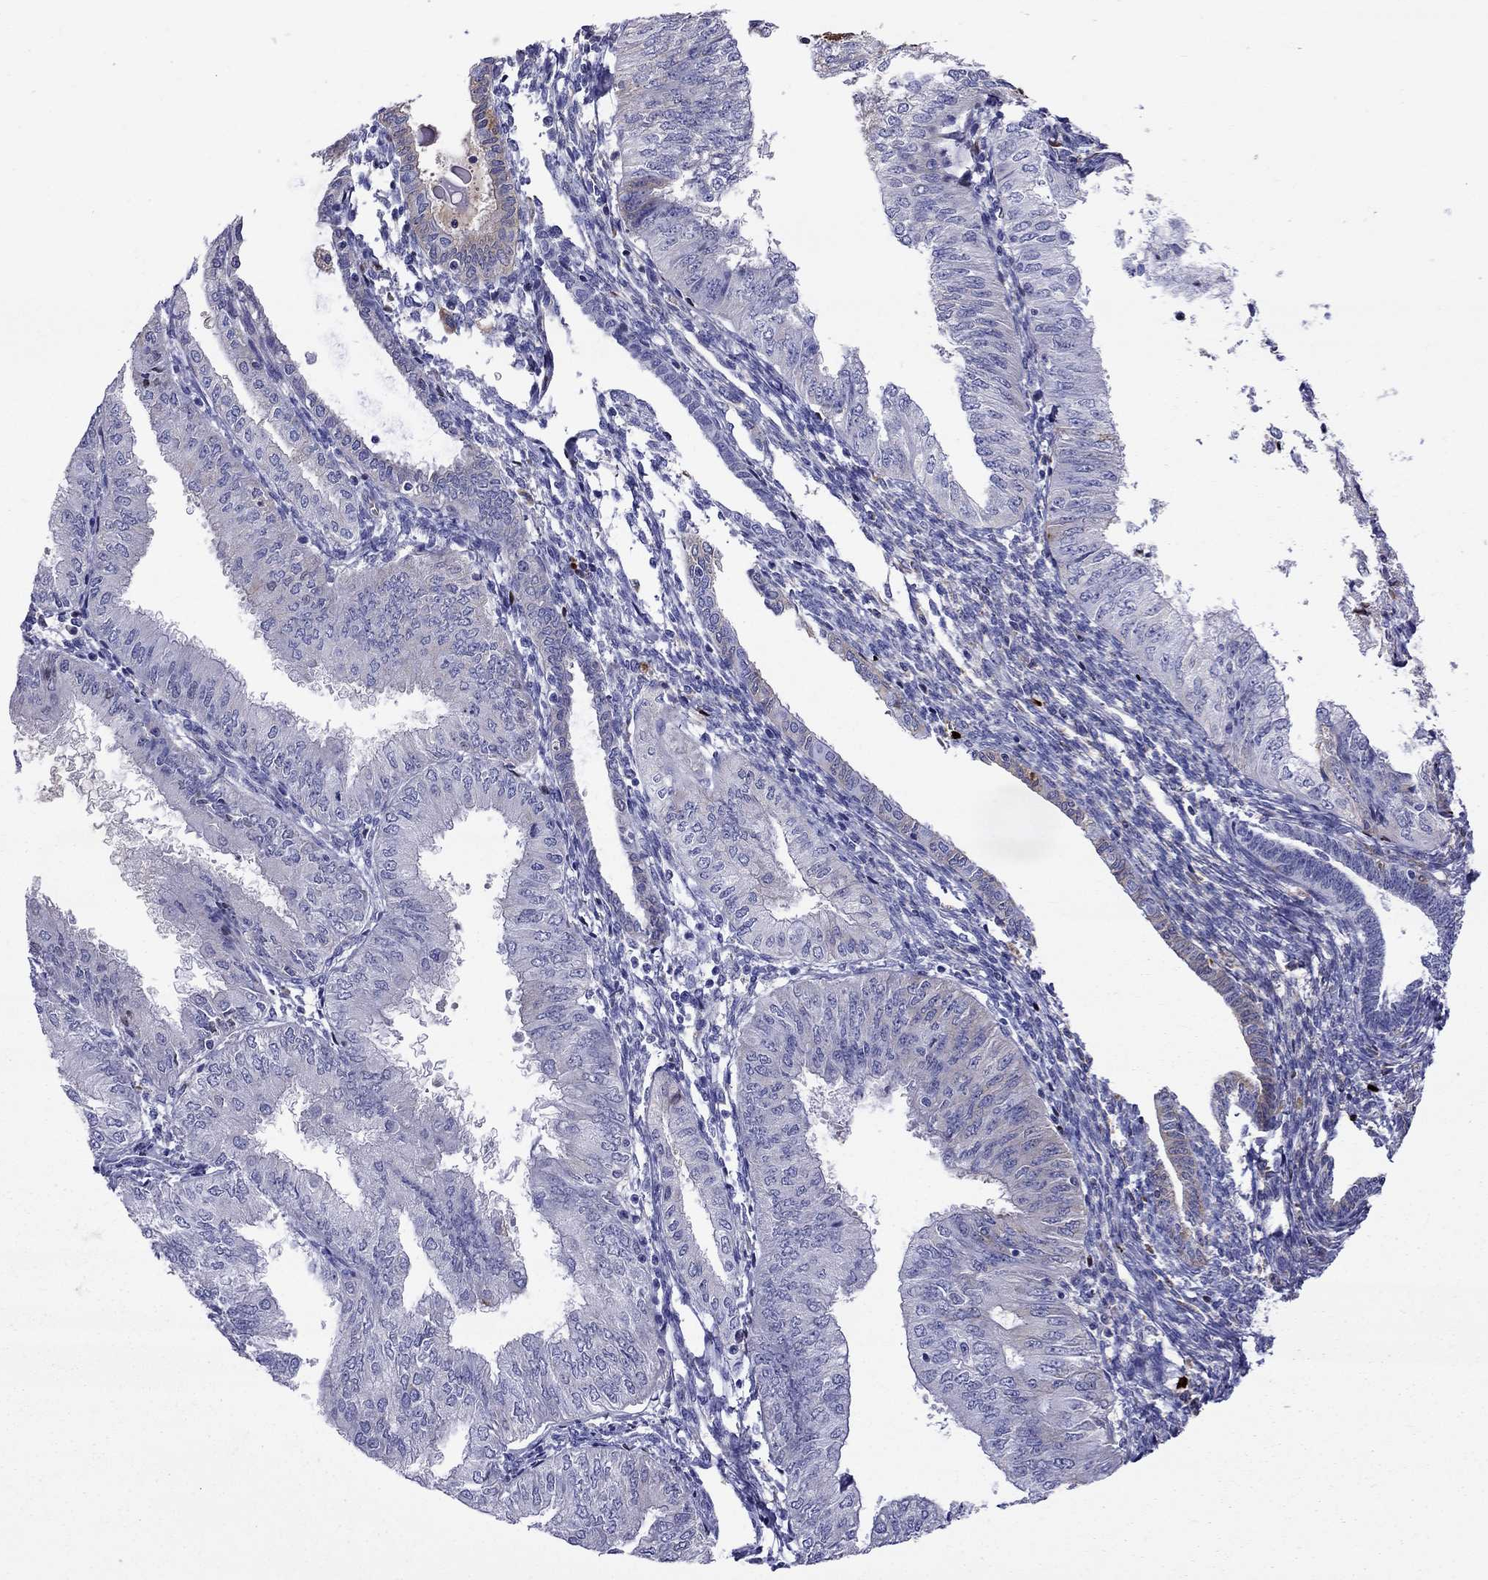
{"staining": {"intensity": "weak", "quantity": "<25%", "location": "cytoplasmic/membranous"}, "tissue": "endometrial cancer", "cell_type": "Tumor cells", "image_type": "cancer", "snomed": [{"axis": "morphology", "description": "Adenocarcinoma, NOS"}, {"axis": "topography", "description": "Endometrium"}], "caption": "This is a photomicrograph of immunohistochemistry staining of endometrial cancer (adenocarcinoma), which shows no staining in tumor cells.", "gene": "SERPINA3", "patient": {"sex": "female", "age": 53}}